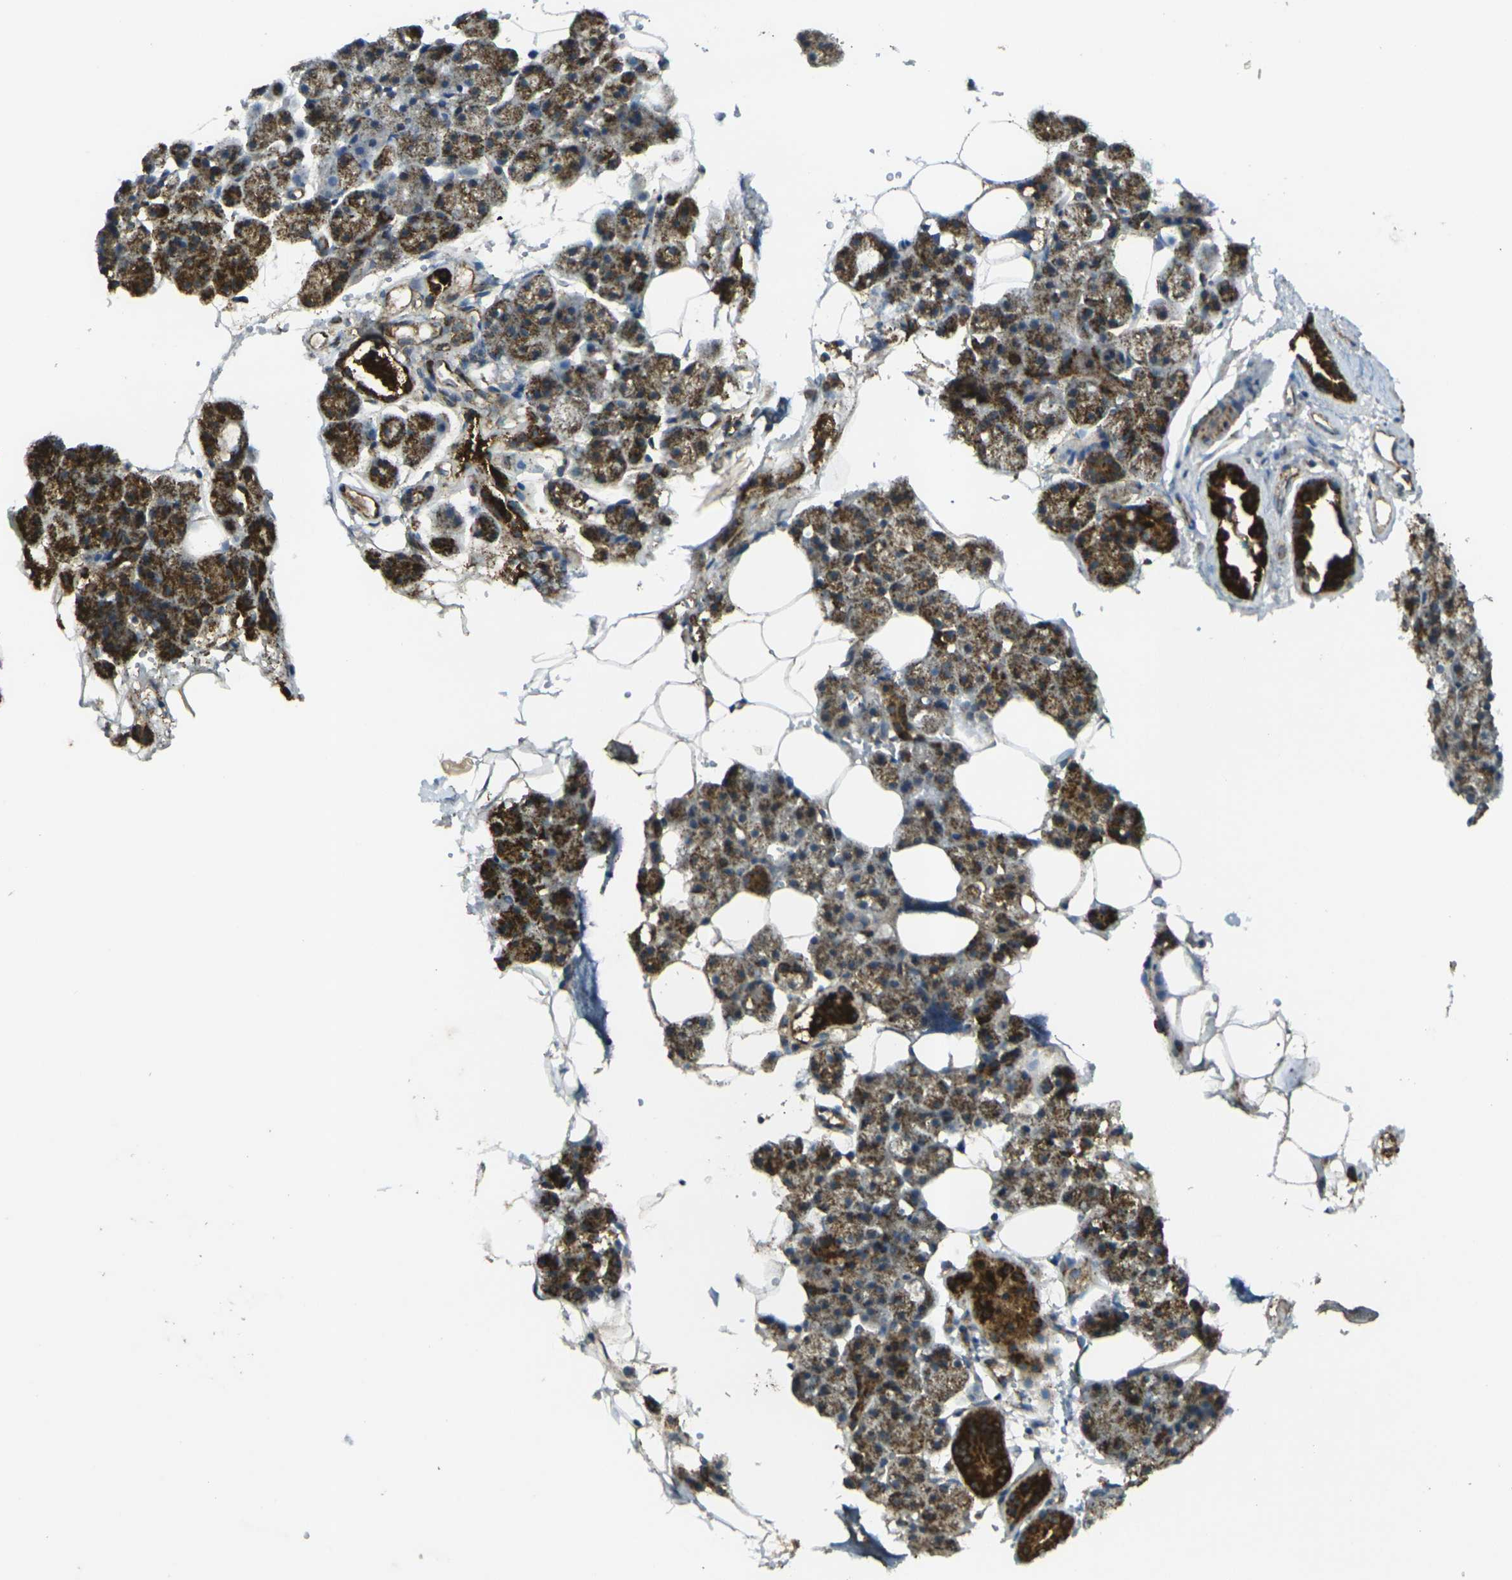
{"staining": {"intensity": "strong", "quantity": ">75%", "location": "cytoplasmic/membranous"}, "tissue": "salivary gland", "cell_type": "Glandular cells", "image_type": "normal", "snomed": [{"axis": "morphology", "description": "Normal tissue, NOS"}, {"axis": "topography", "description": "Salivary gland"}], "caption": "Immunohistochemical staining of benign salivary gland exhibits high levels of strong cytoplasmic/membranous staining in approximately >75% of glandular cells.", "gene": "IGF1R", "patient": {"sex": "male", "age": 62}}